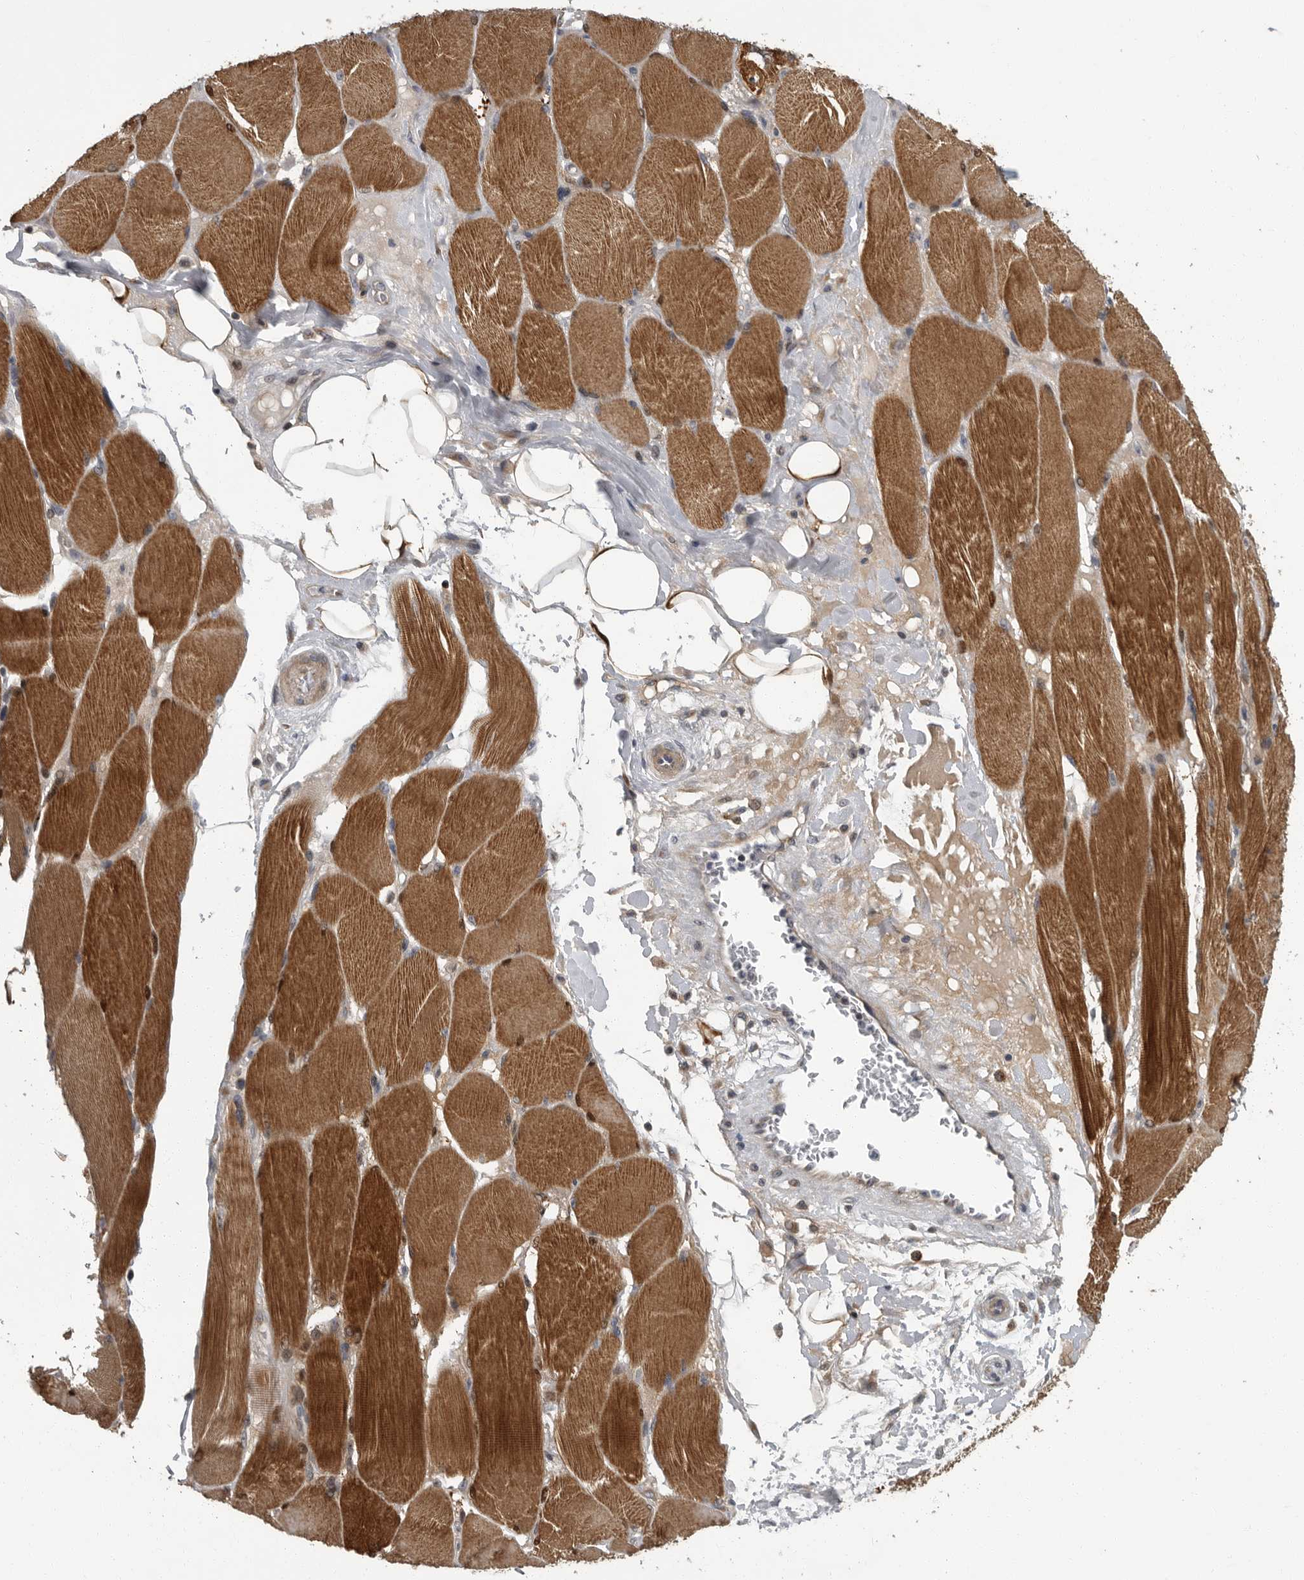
{"staining": {"intensity": "strong", "quantity": "25%-75%", "location": "cytoplasmic/membranous"}, "tissue": "skeletal muscle", "cell_type": "Myocytes", "image_type": "normal", "snomed": [{"axis": "morphology", "description": "Normal tissue, NOS"}, {"axis": "topography", "description": "Skin"}, {"axis": "topography", "description": "Skeletal muscle"}], "caption": "Protein positivity by immunohistochemistry reveals strong cytoplasmic/membranous positivity in approximately 25%-75% of myocytes in benign skeletal muscle.", "gene": "PDE7A", "patient": {"sex": "male", "age": 83}}